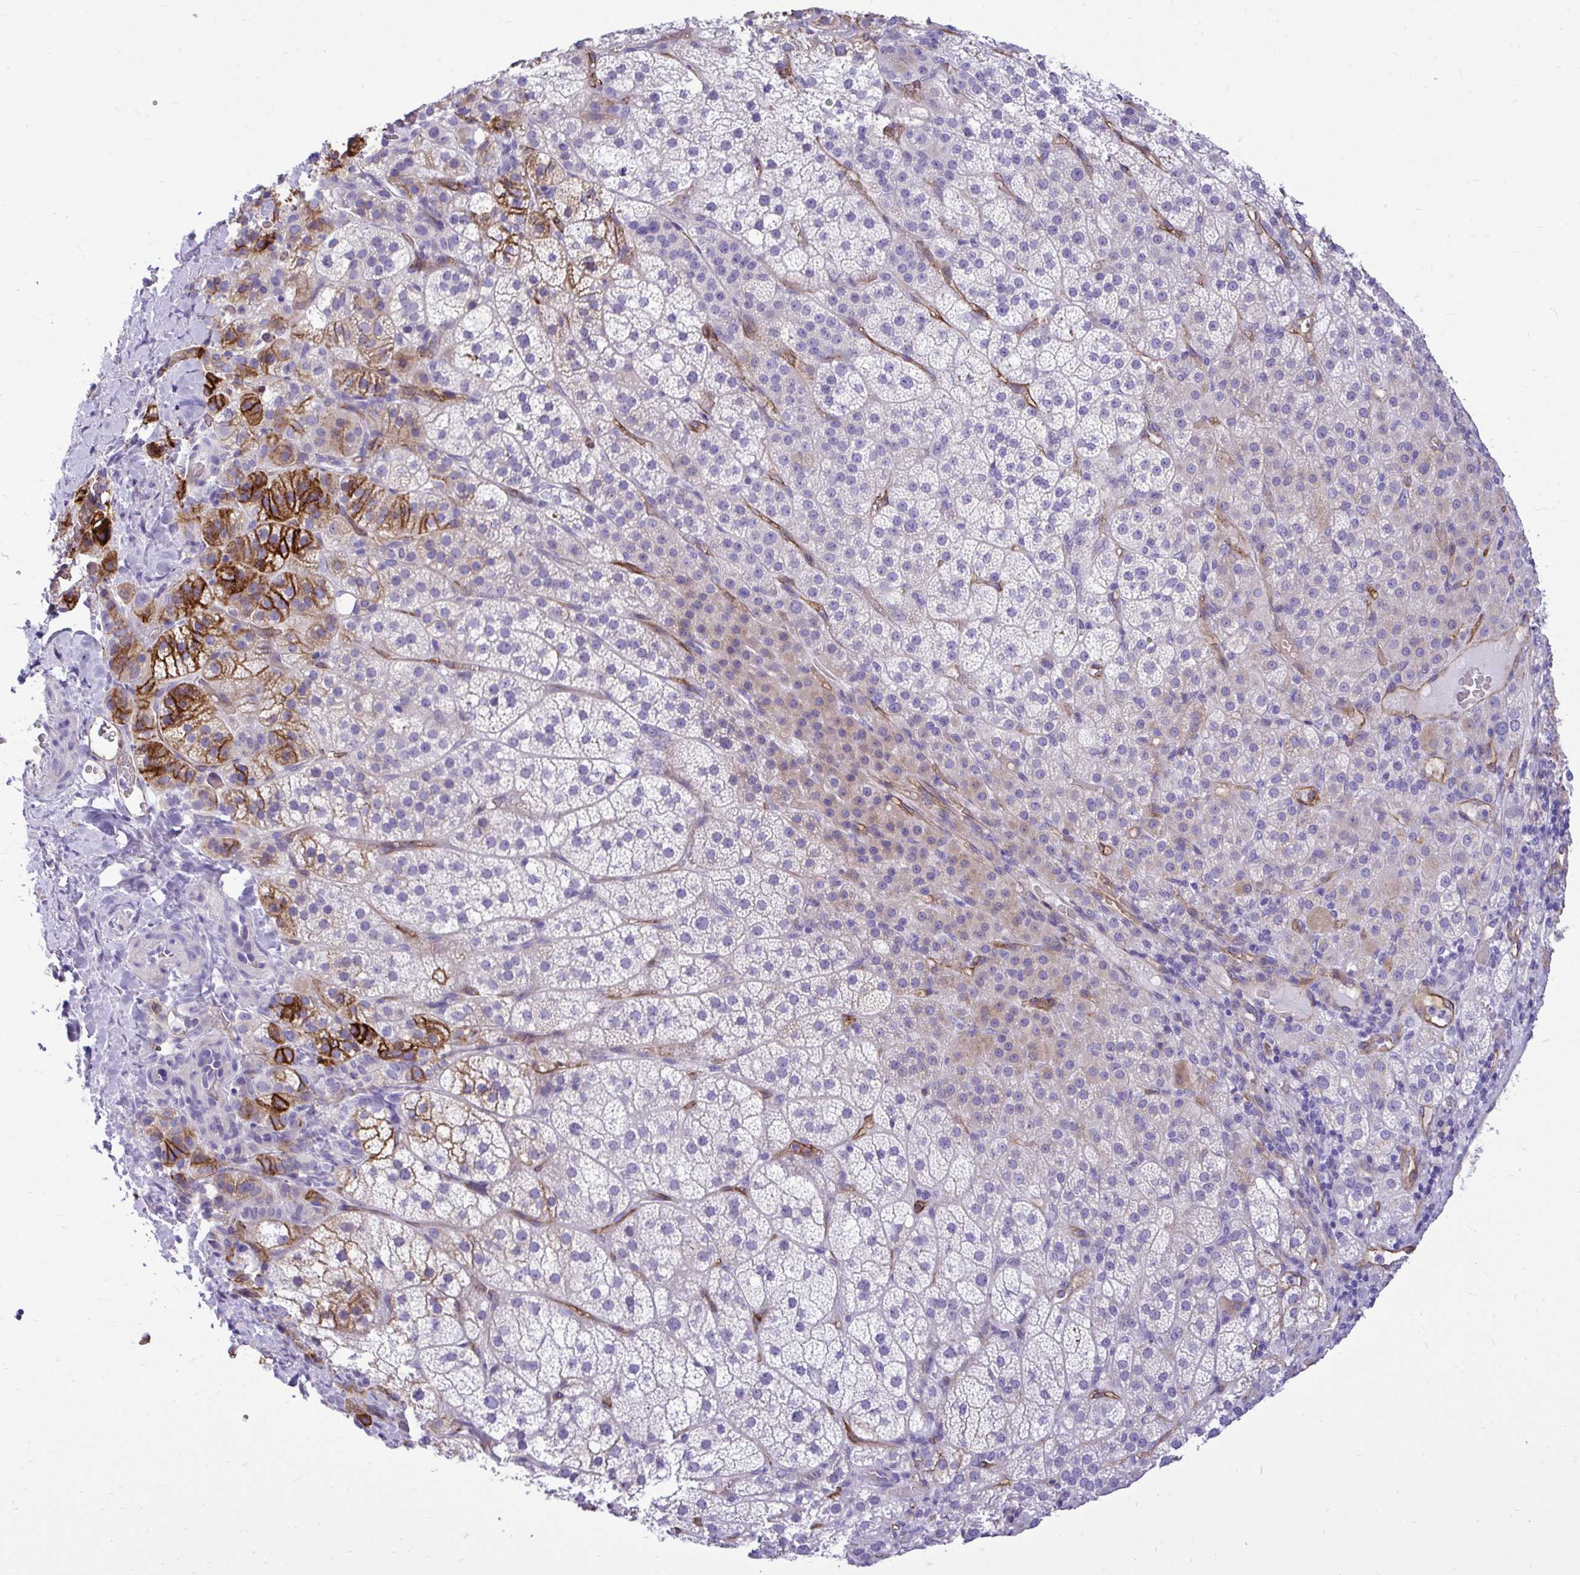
{"staining": {"intensity": "strong", "quantity": "<25%", "location": "cytoplasmic/membranous"}, "tissue": "adrenal gland", "cell_type": "Glandular cells", "image_type": "normal", "snomed": [{"axis": "morphology", "description": "Normal tissue, NOS"}, {"axis": "topography", "description": "Adrenal gland"}], "caption": "A medium amount of strong cytoplasmic/membranous expression is seen in about <25% of glandular cells in benign adrenal gland.", "gene": "ABCG2", "patient": {"sex": "female", "age": 60}}